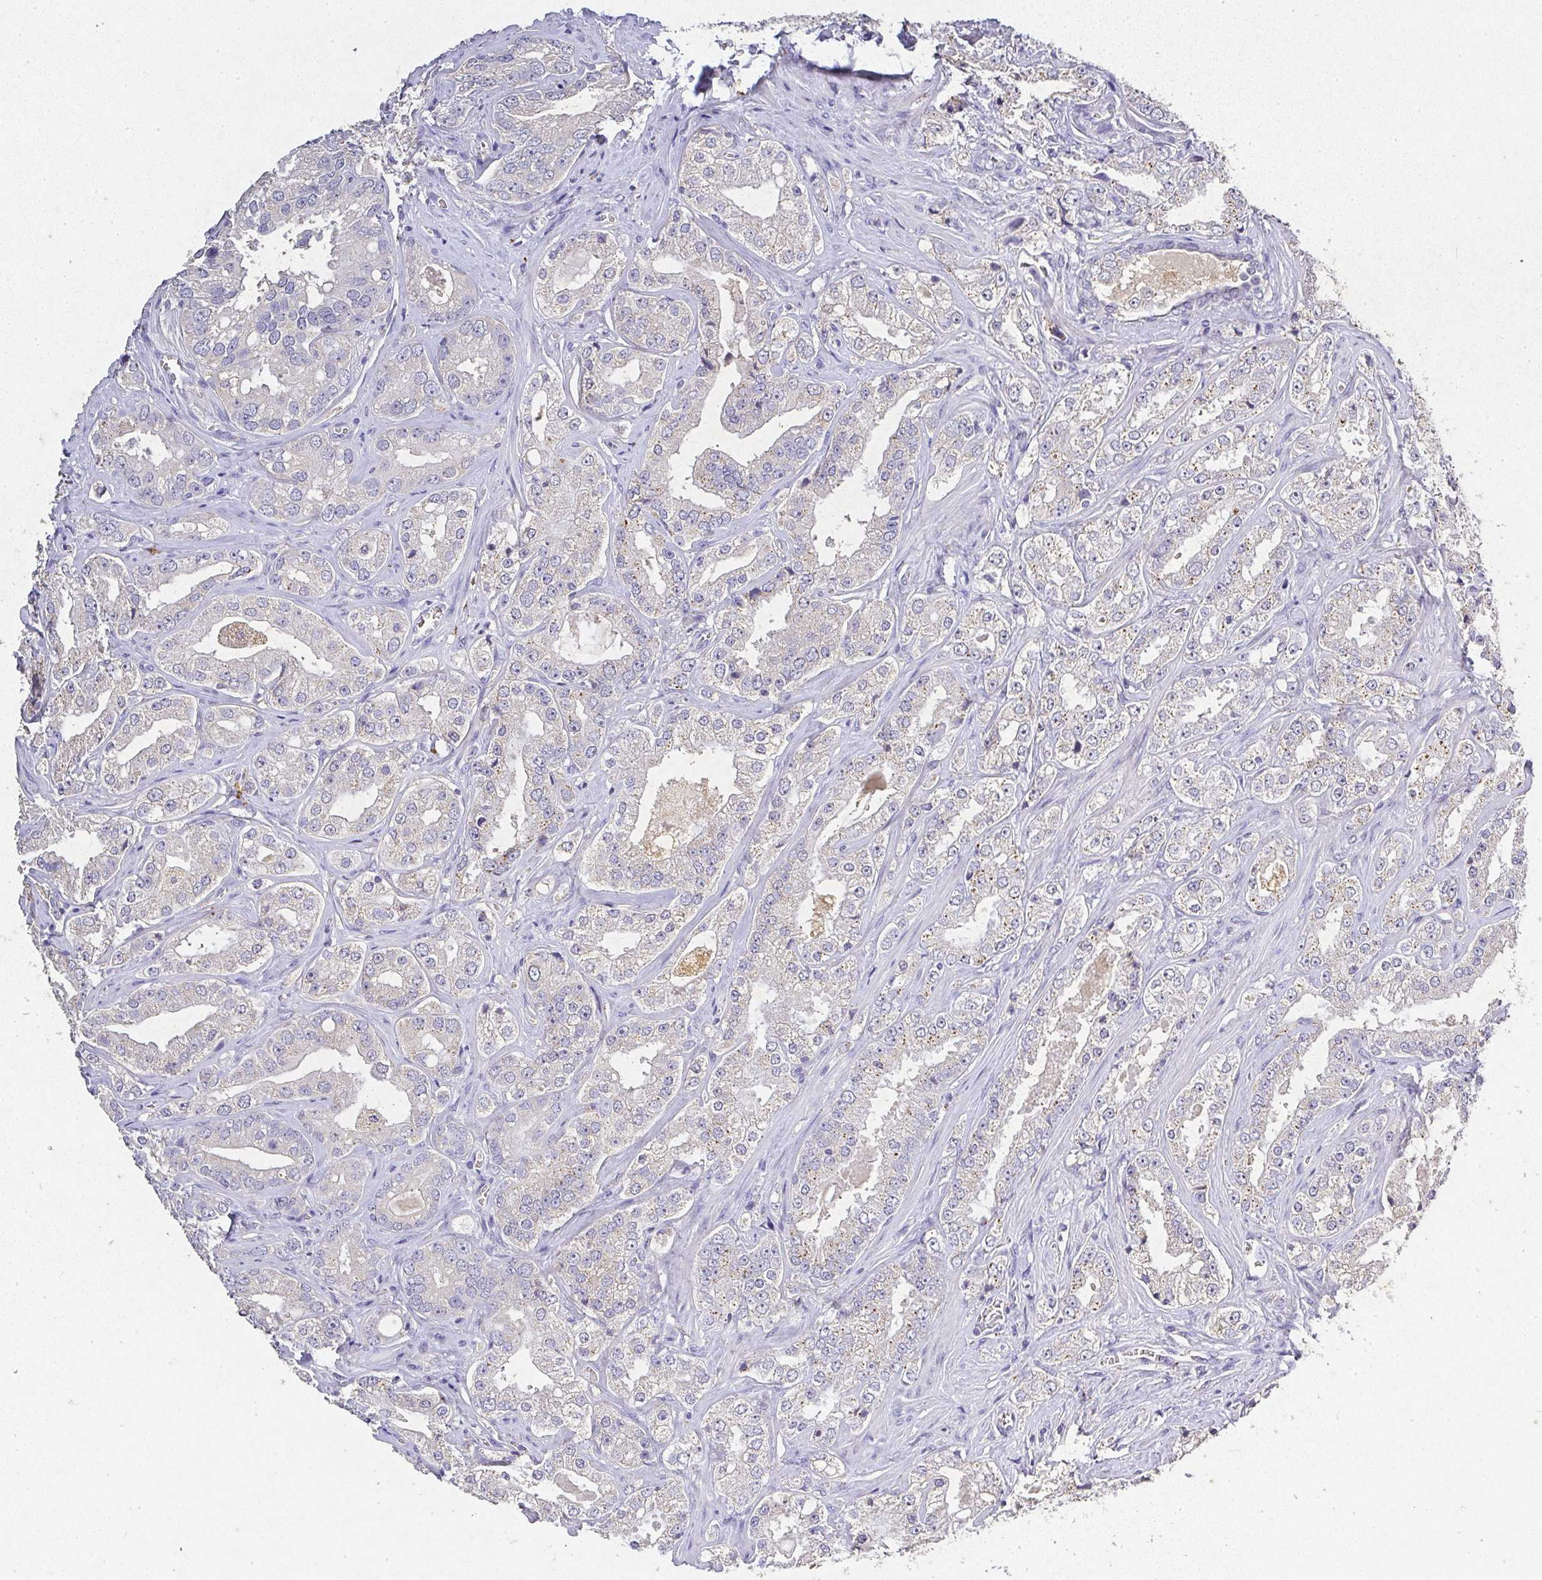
{"staining": {"intensity": "negative", "quantity": "none", "location": "none"}, "tissue": "prostate cancer", "cell_type": "Tumor cells", "image_type": "cancer", "snomed": [{"axis": "morphology", "description": "Adenocarcinoma, High grade"}, {"axis": "topography", "description": "Prostate"}], "caption": "This is an immunohistochemistry (IHC) image of prostate cancer. There is no positivity in tumor cells.", "gene": "RPS2", "patient": {"sex": "male", "age": 67}}